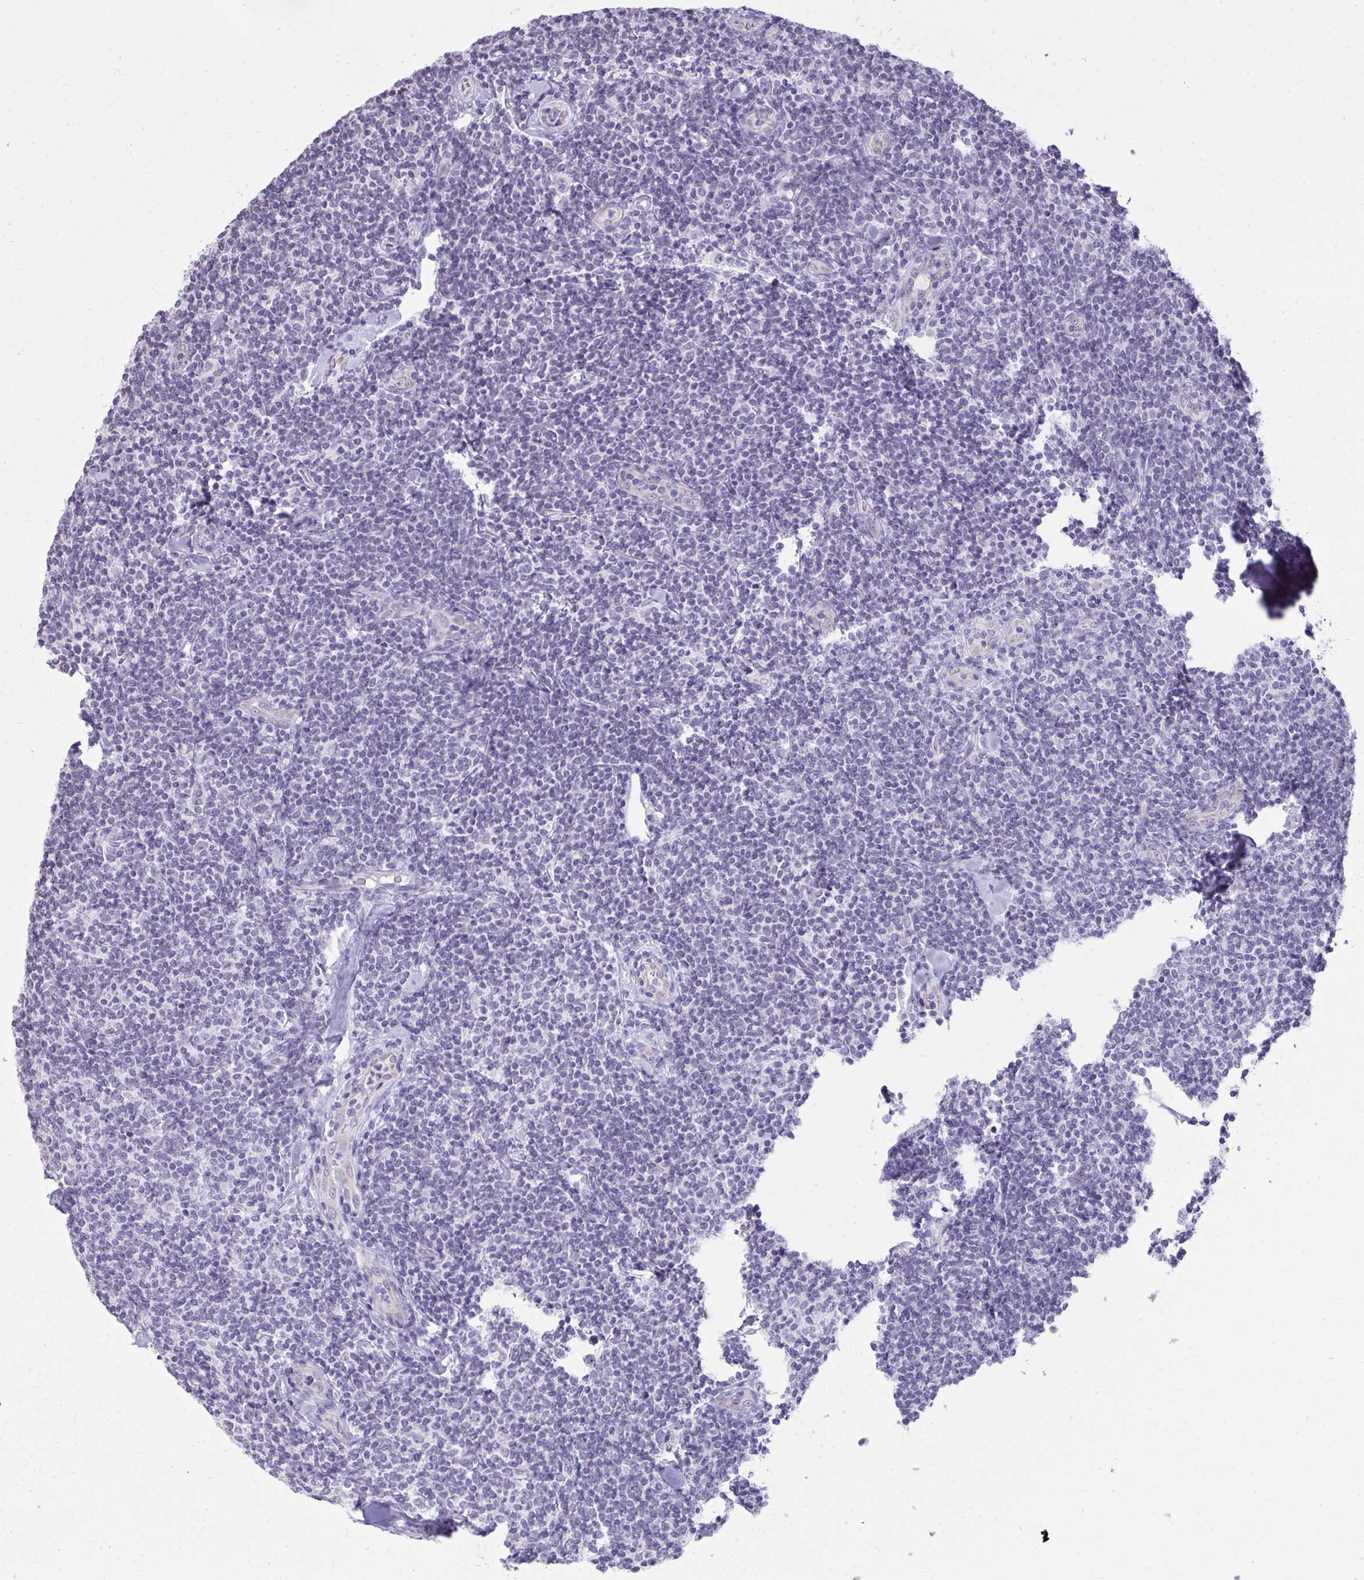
{"staining": {"intensity": "negative", "quantity": "none", "location": "none"}, "tissue": "lymphoma", "cell_type": "Tumor cells", "image_type": "cancer", "snomed": [{"axis": "morphology", "description": "Malignant lymphoma, non-Hodgkin's type, Low grade"}, {"axis": "topography", "description": "Lymph node"}], "caption": "The image shows no staining of tumor cells in lymphoma.", "gene": "NPPA", "patient": {"sex": "female", "age": 56}}